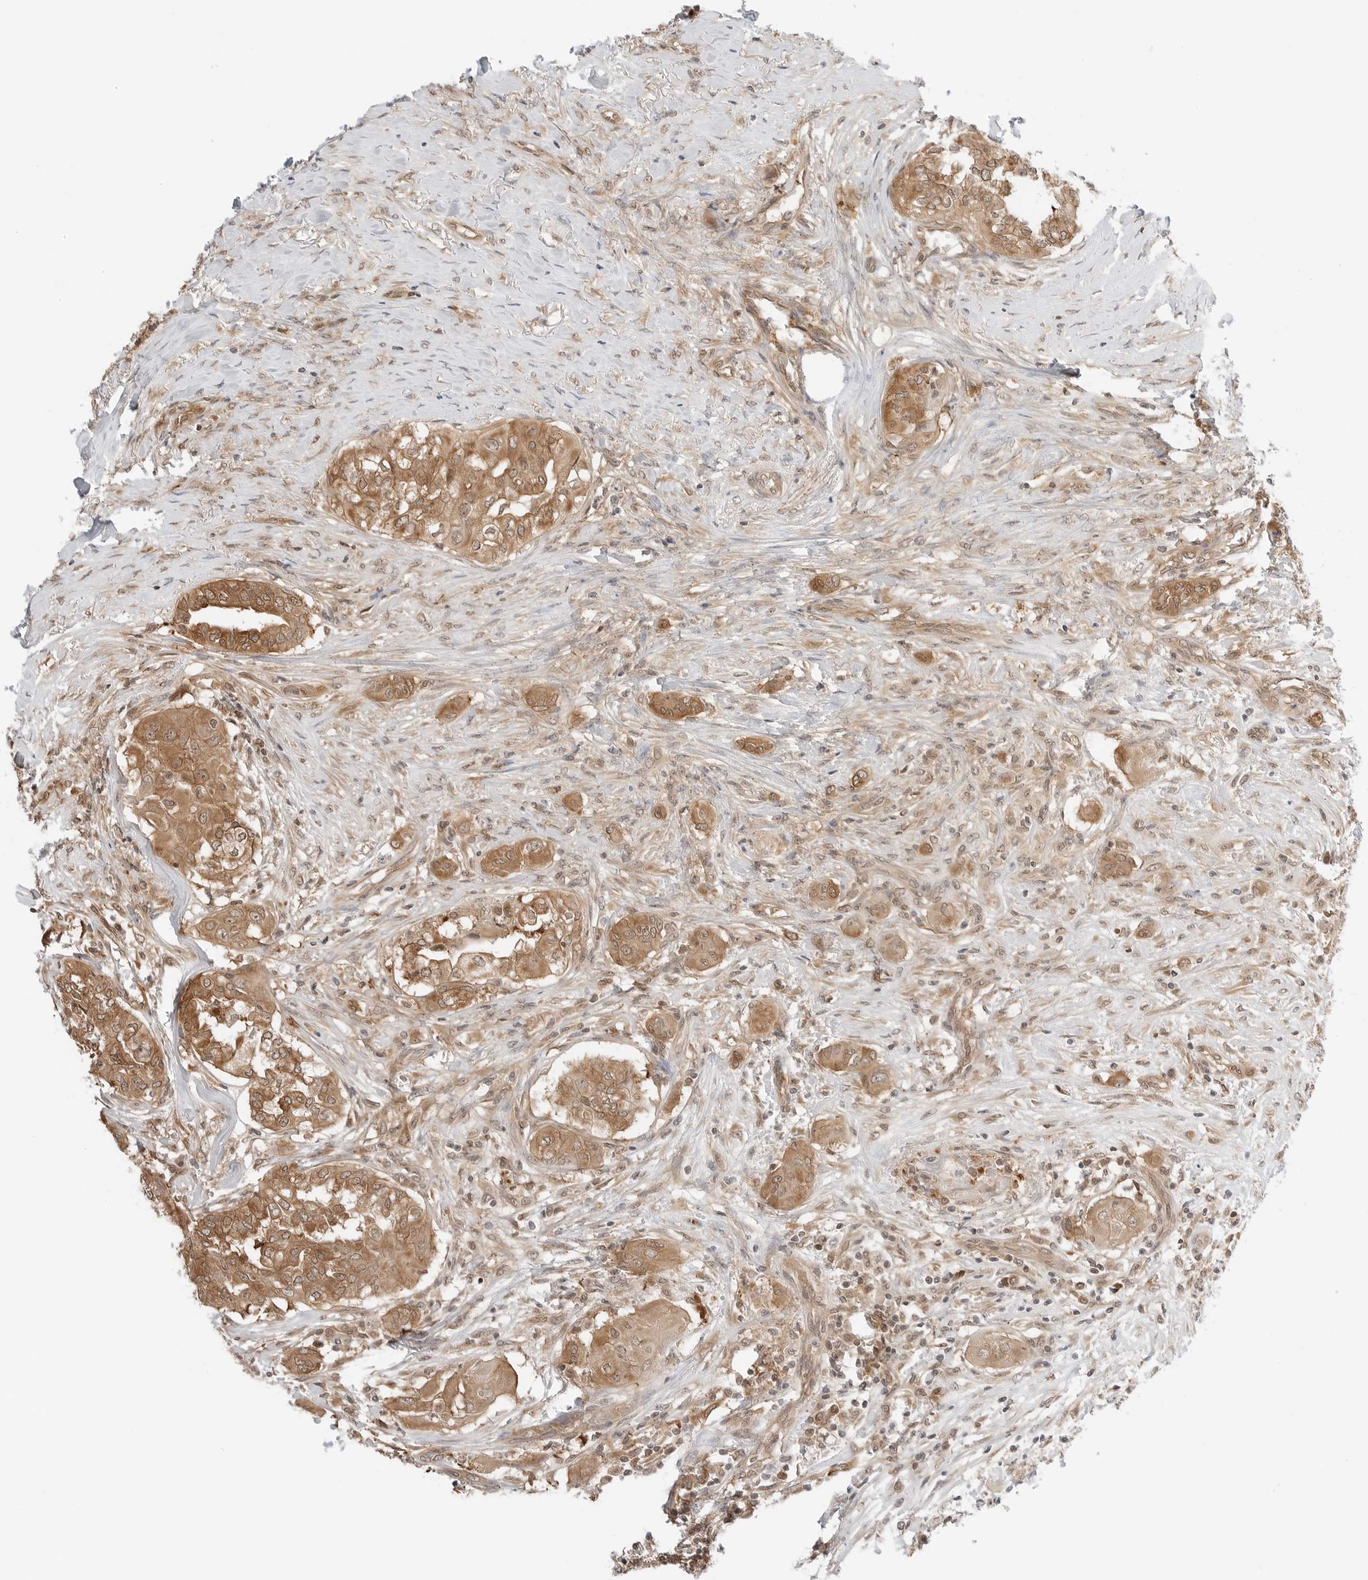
{"staining": {"intensity": "moderate", "quantity": ">75%", "location": "cytoplasmic/membranous,nuclear"}, "tissue": "thyroid cancer", "cell_type": "Tumor cells", "image_type": "cancer", "snomed": [{"axis": "morphology", "description": "Papillary adenocarcinoma, NOS"}, {"axis": "topography", "description": "Thyroid gland"}], "caption": "Protein analysis of thyroid cancer tissue demonstrates moderate cytoplasmic/membranous and nuclear staining in approximately >75% of tumor cells. (DAB (3,3'-diaminobenzidine) IHC with brightfield microscopy, high magnification).", "gene": "NUDC", "patient": {"sex": "female", "age": 59}}